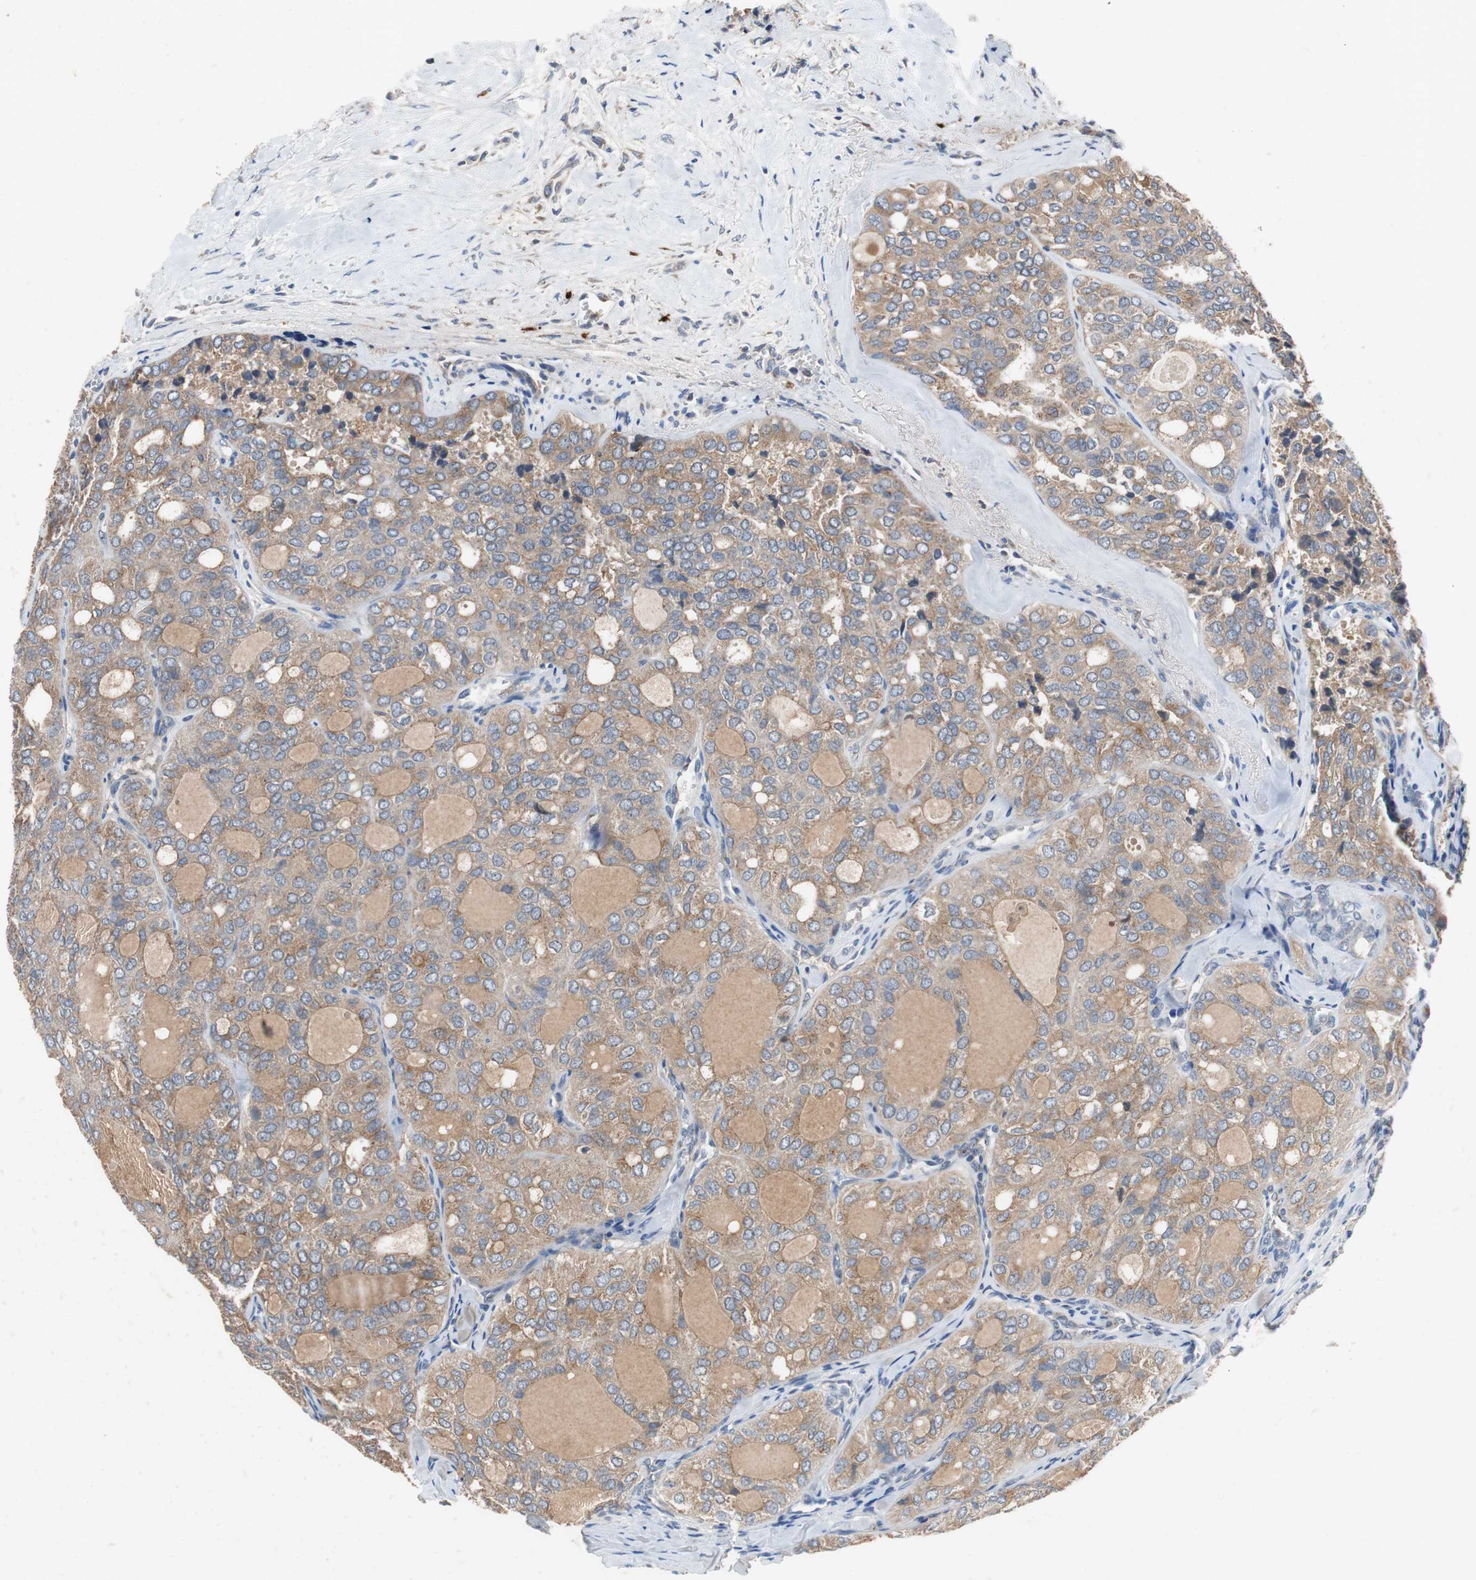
{"staining": {"intensity": "moderate", "quantity": ">75%", "location": "cytoplasmic/membranous"}, "tissue": "thyroid cancer", "cell_type": "Tumor cells", "image_type": "cancer", "snomed": [{"axis": "morphology", "description": "Follicular adenoma carcinoma, NOS"}, {"axis": "topography", "description": "Thyroid gland"}], "caption": "Thyroid cancer (follicular adenoma carcinoma) tissue shows moderate cytoplasmic/membranous positivity in about >75% of tumor cells, visualized by immunohistochemistry.", "gene": "CALB2", "patient": {"sex": "male", "age": 75}}